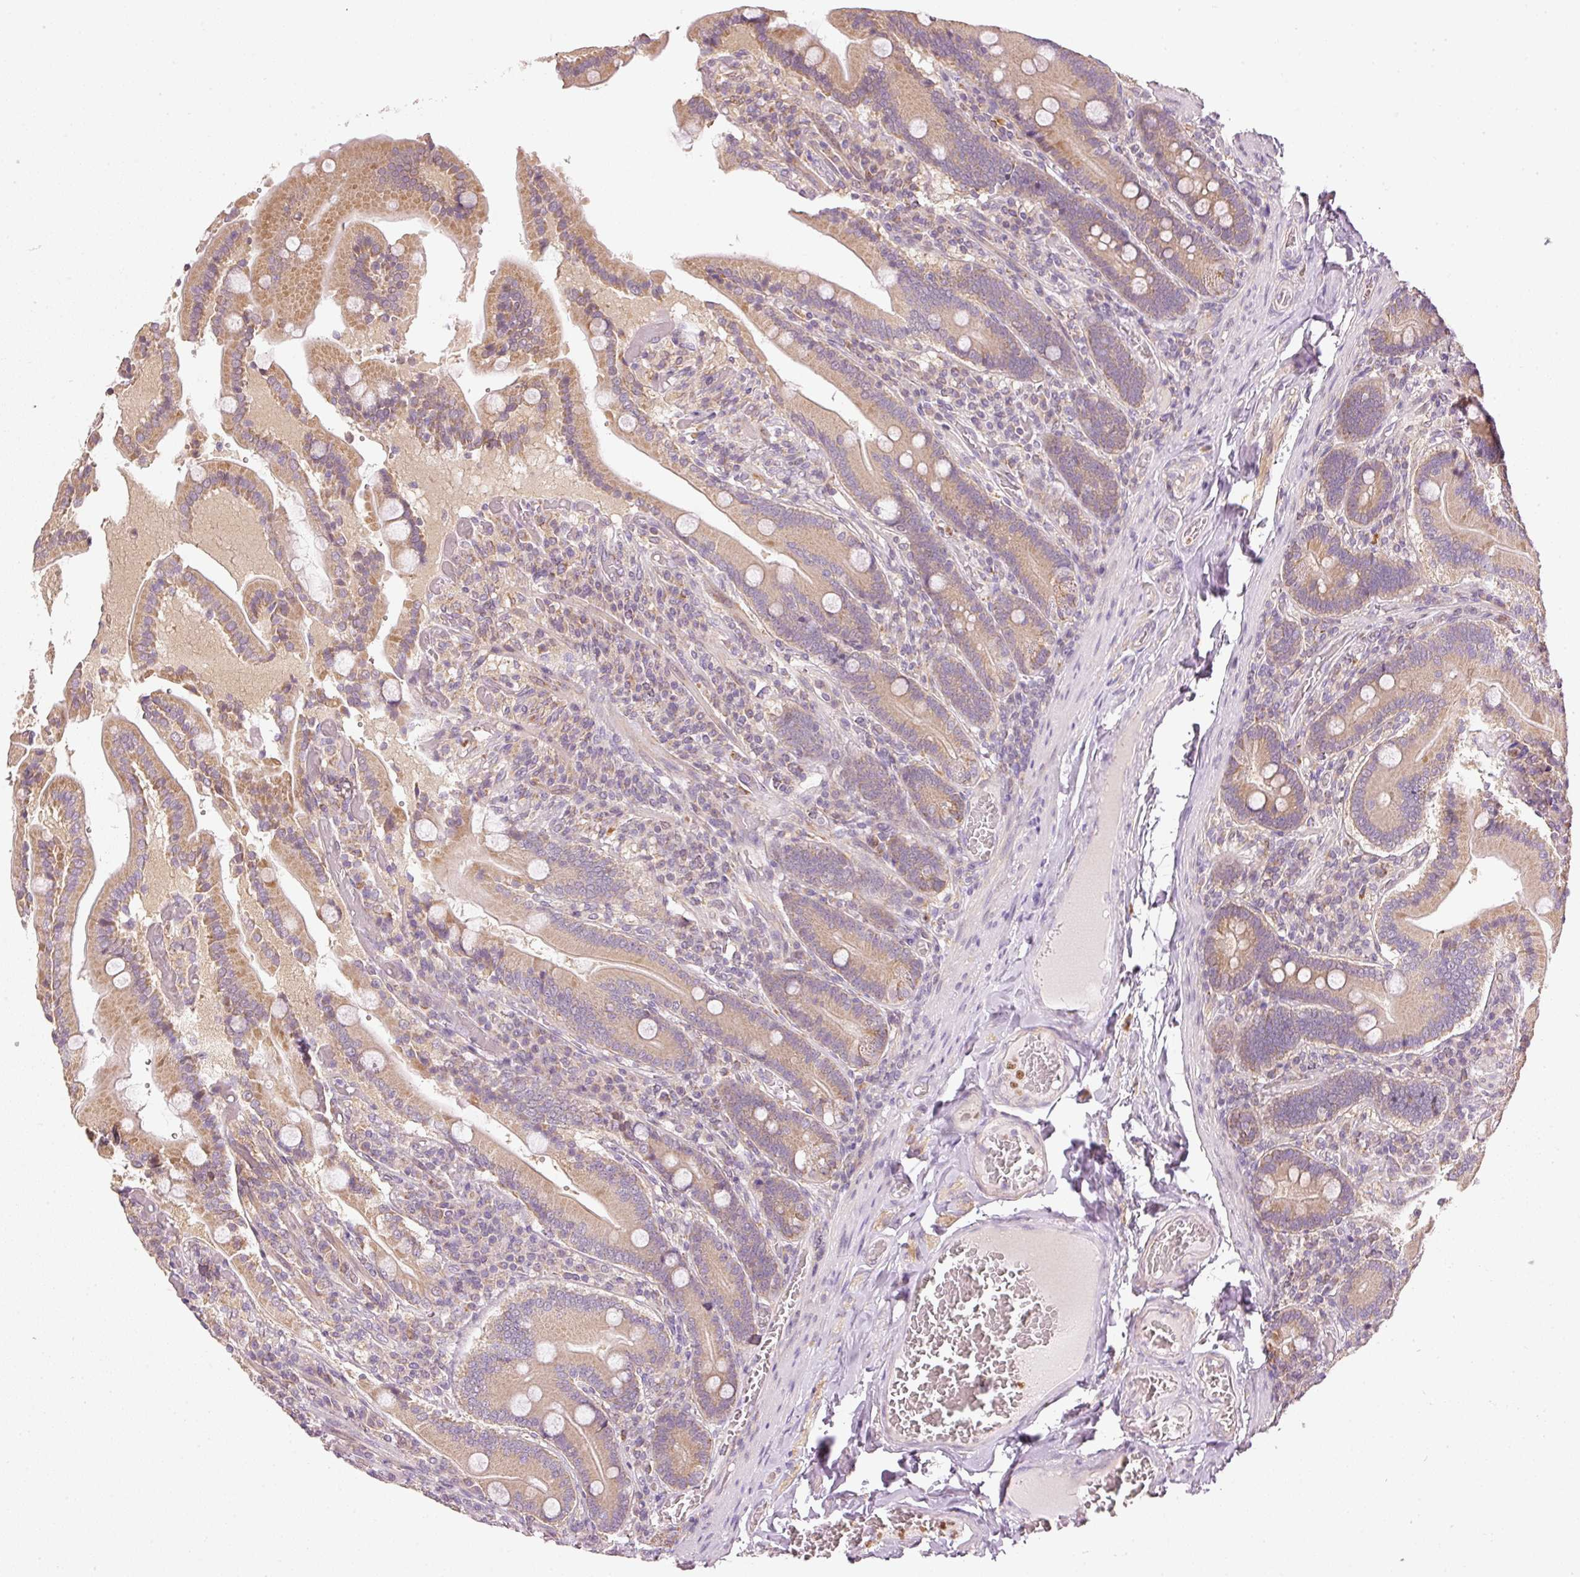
{"staining": {"intensity": "moderate", "quantity": ">75%", "location": "cytoplasmic/membranous"}, "tissue": "duodenum", "cell_type": "Glandular cells", "image_type": "normal", "snomed": [{"axis": "morphology", "description": "Normal tissue, NOS"}, {"axis": "topography", "description": "Duodenum"}], "caption": "Immunohistochemical staining of normal human duodenum displays >75% levels of moderate cytoplasmic/membranous protein staining in approximately >75% of glandular cells.", "gene": "MTHFD1L", "patient": {"sex": "female", "age": 62}}